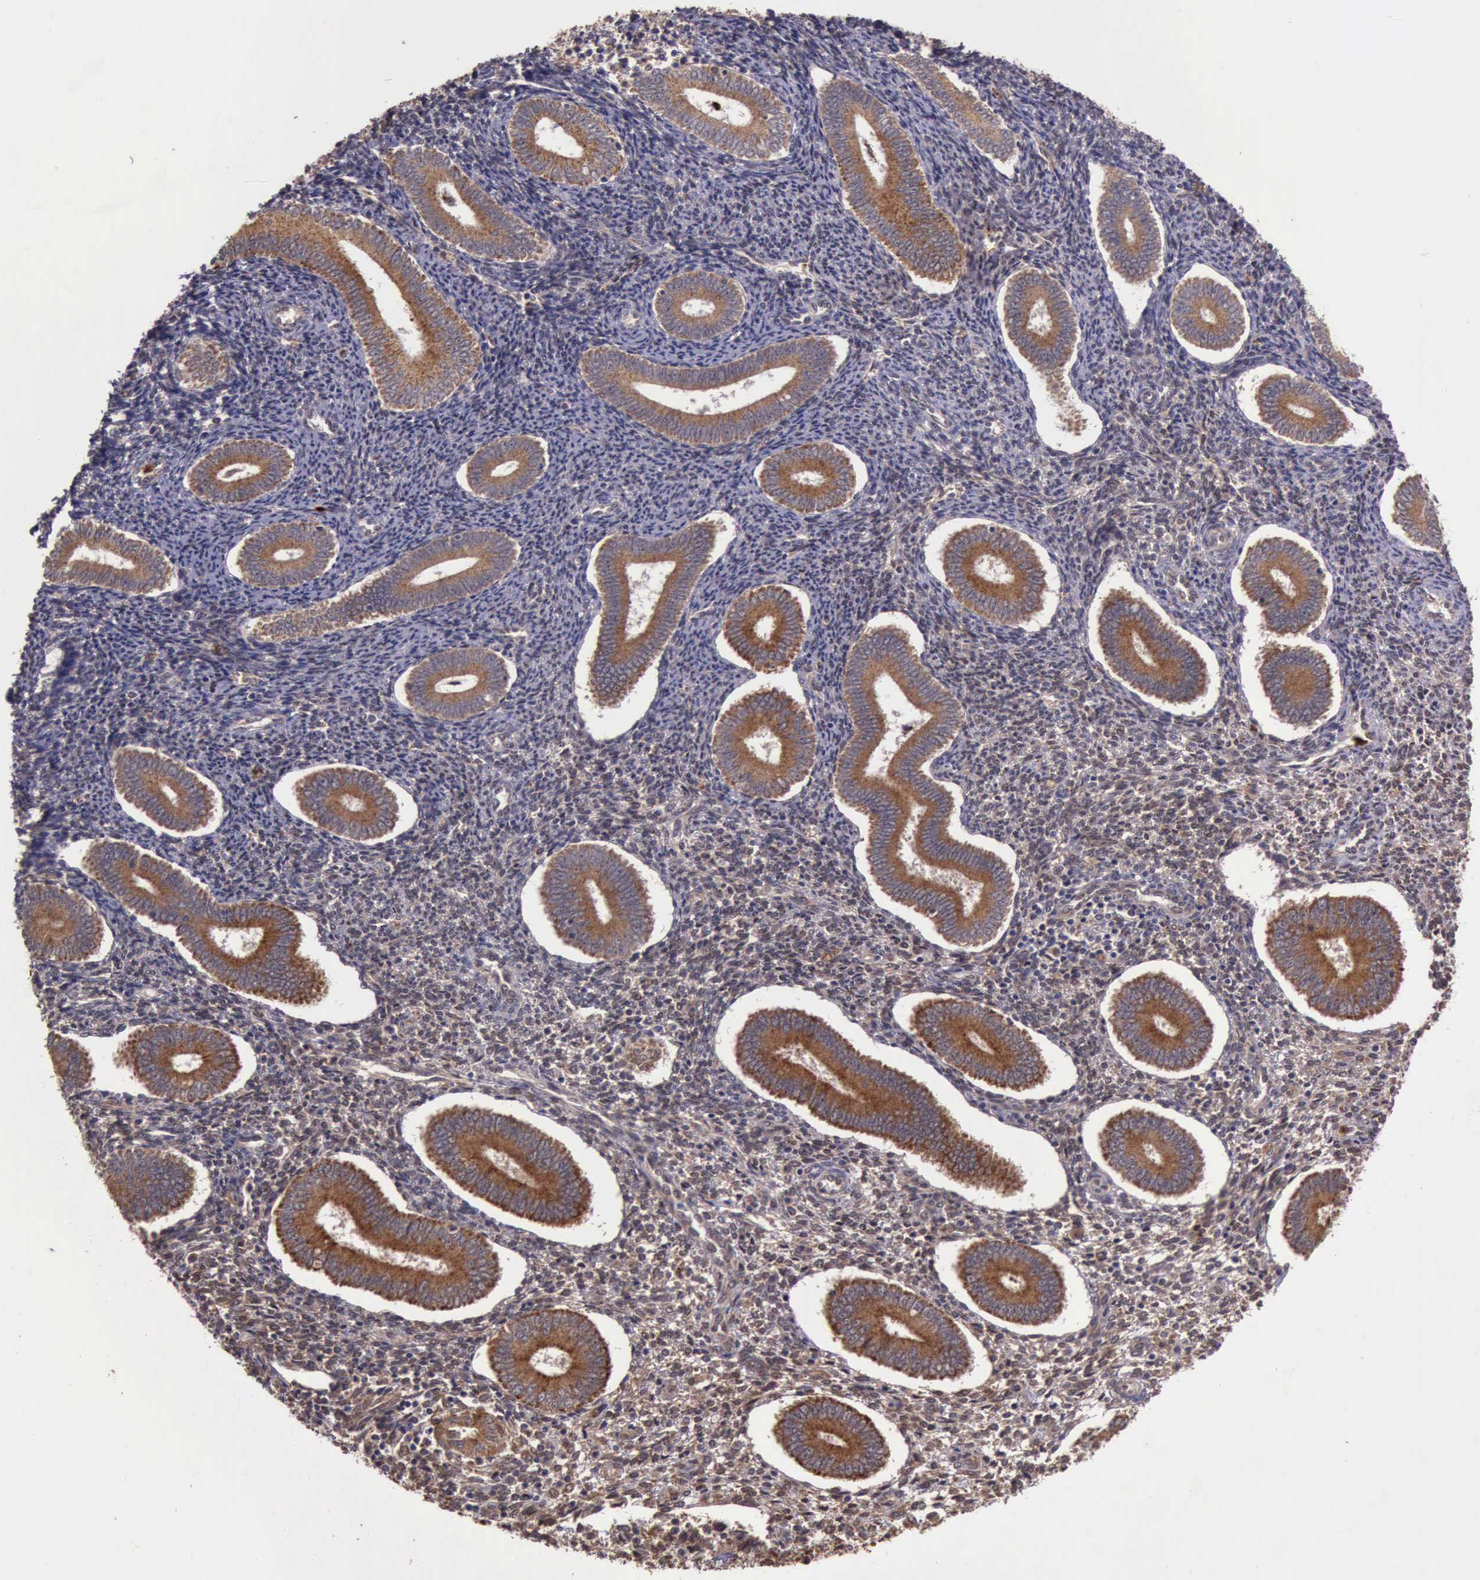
{"staining": {"intensity": "weak", "quantity": "<25%", "location": "cytoplasmic/membranous"}, "tissue": "endometrium", "cell_type": "Cells in endometrial stroma", "image_type": "normal", "snomed": [{"axis": "morphology", "description": "Normal tissue, NOS"}, {"axis": "topography", "description": "Endometrium"}], "caption": "Immunohistochemistry (IHC) histopathology image of normal endometrium: human endometrium stained with DAB demonstrates no significant protein positivity in cells in endometrial stroma.", "gene": "ARMCX3", "patient": {"sex": "female", "age": 35}}